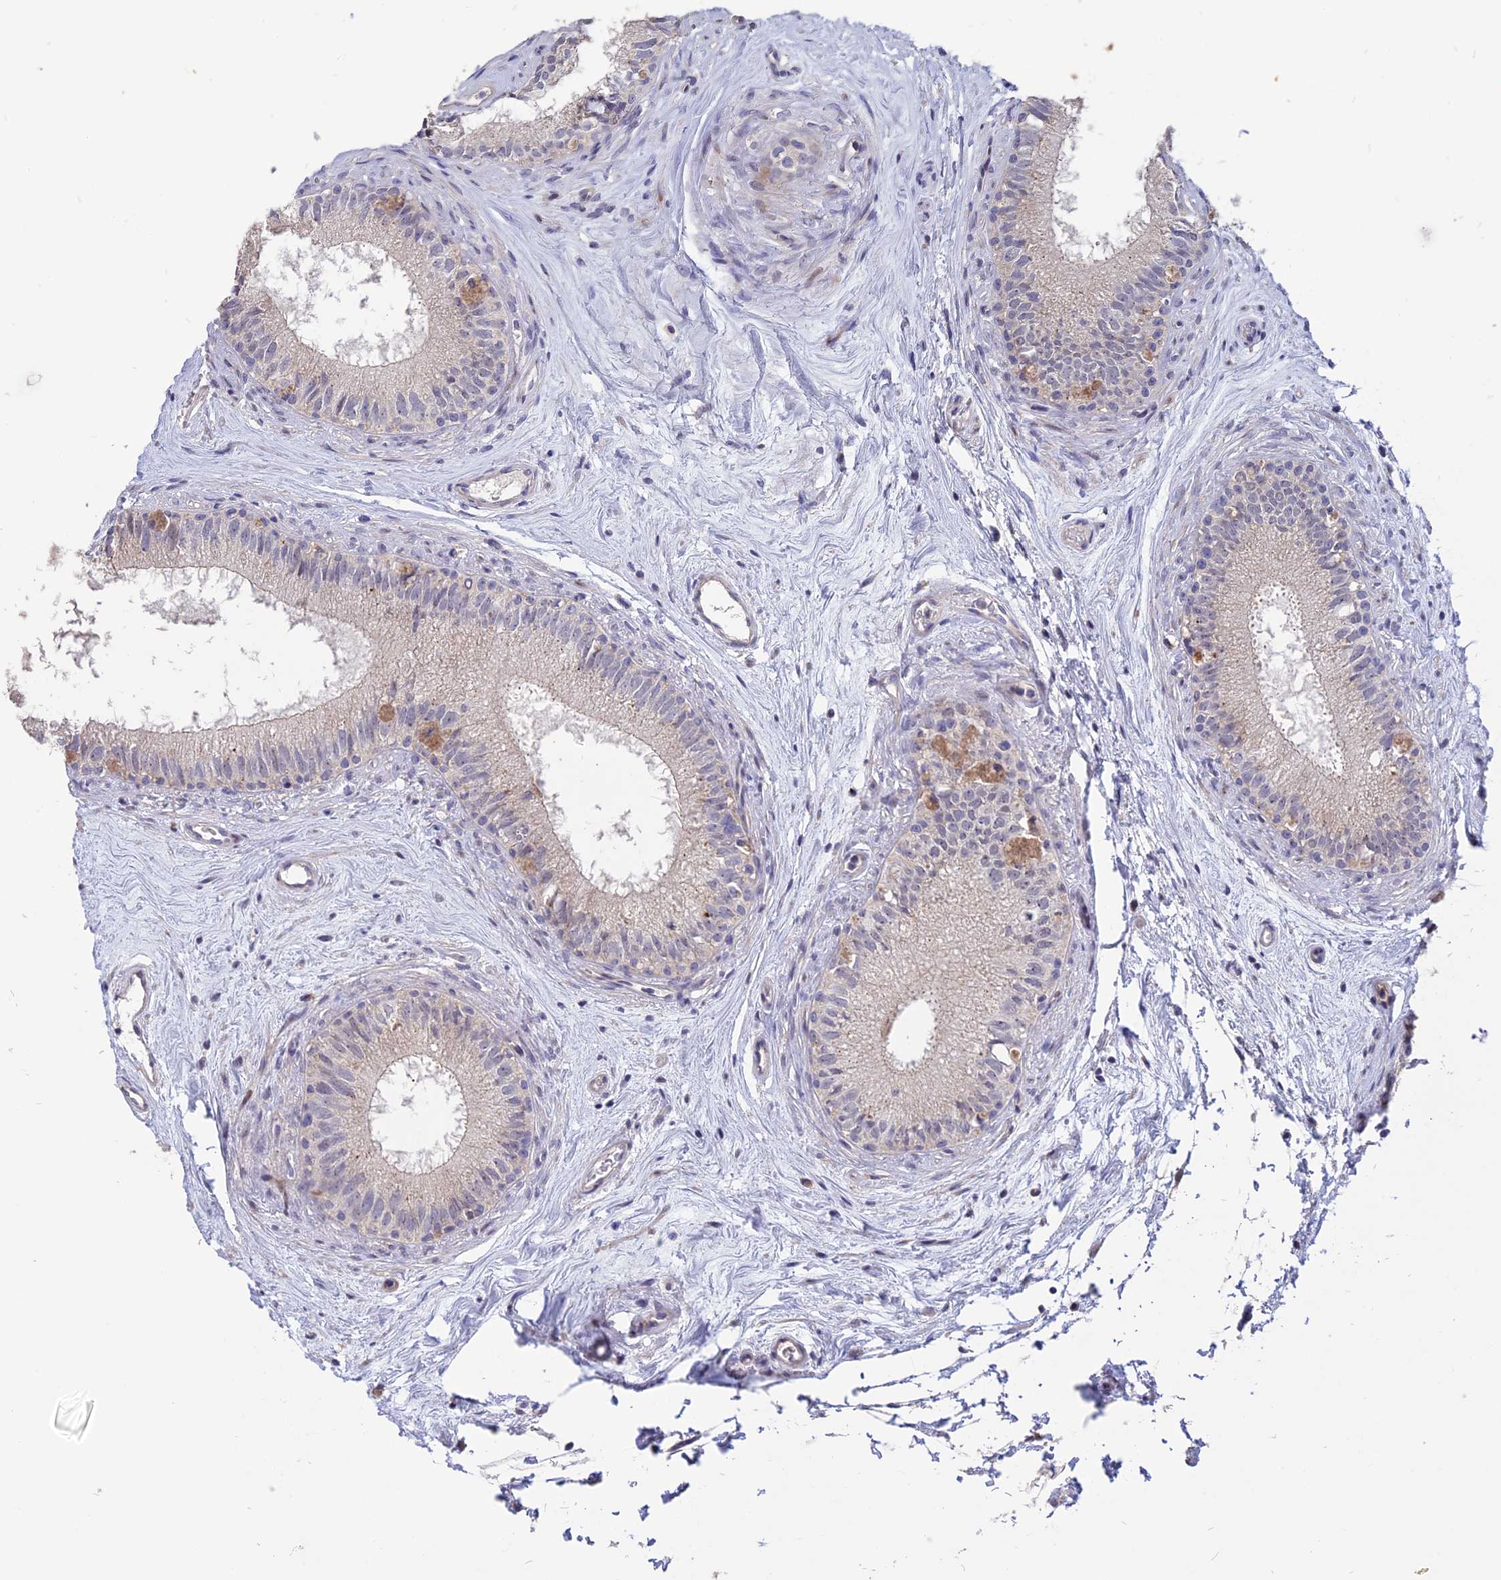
{"staining": {"intensity": "moderate", "quantity": "<25%", "location": "cytoplasmic/membranous,nuclear"}, "tissue": "epididymis", "cell_type": "Glandular cells", "image_type": "normal", "snomed": [{"axis": "morphology", "description": "Normal tissue, NOS"}, {"axis": "topography", "description": "Epididymis"}], "caption": "Immunohistochemistry (IHC) image of unremarkable epididymis stained for a protein (brown), which demonstrates low levels of moderate cytoplasmic/membranous,nuclear expression in about <25% of glandular cells.", "gene": "TMEM263", "patient": {"sex": "male", "age": 71}}